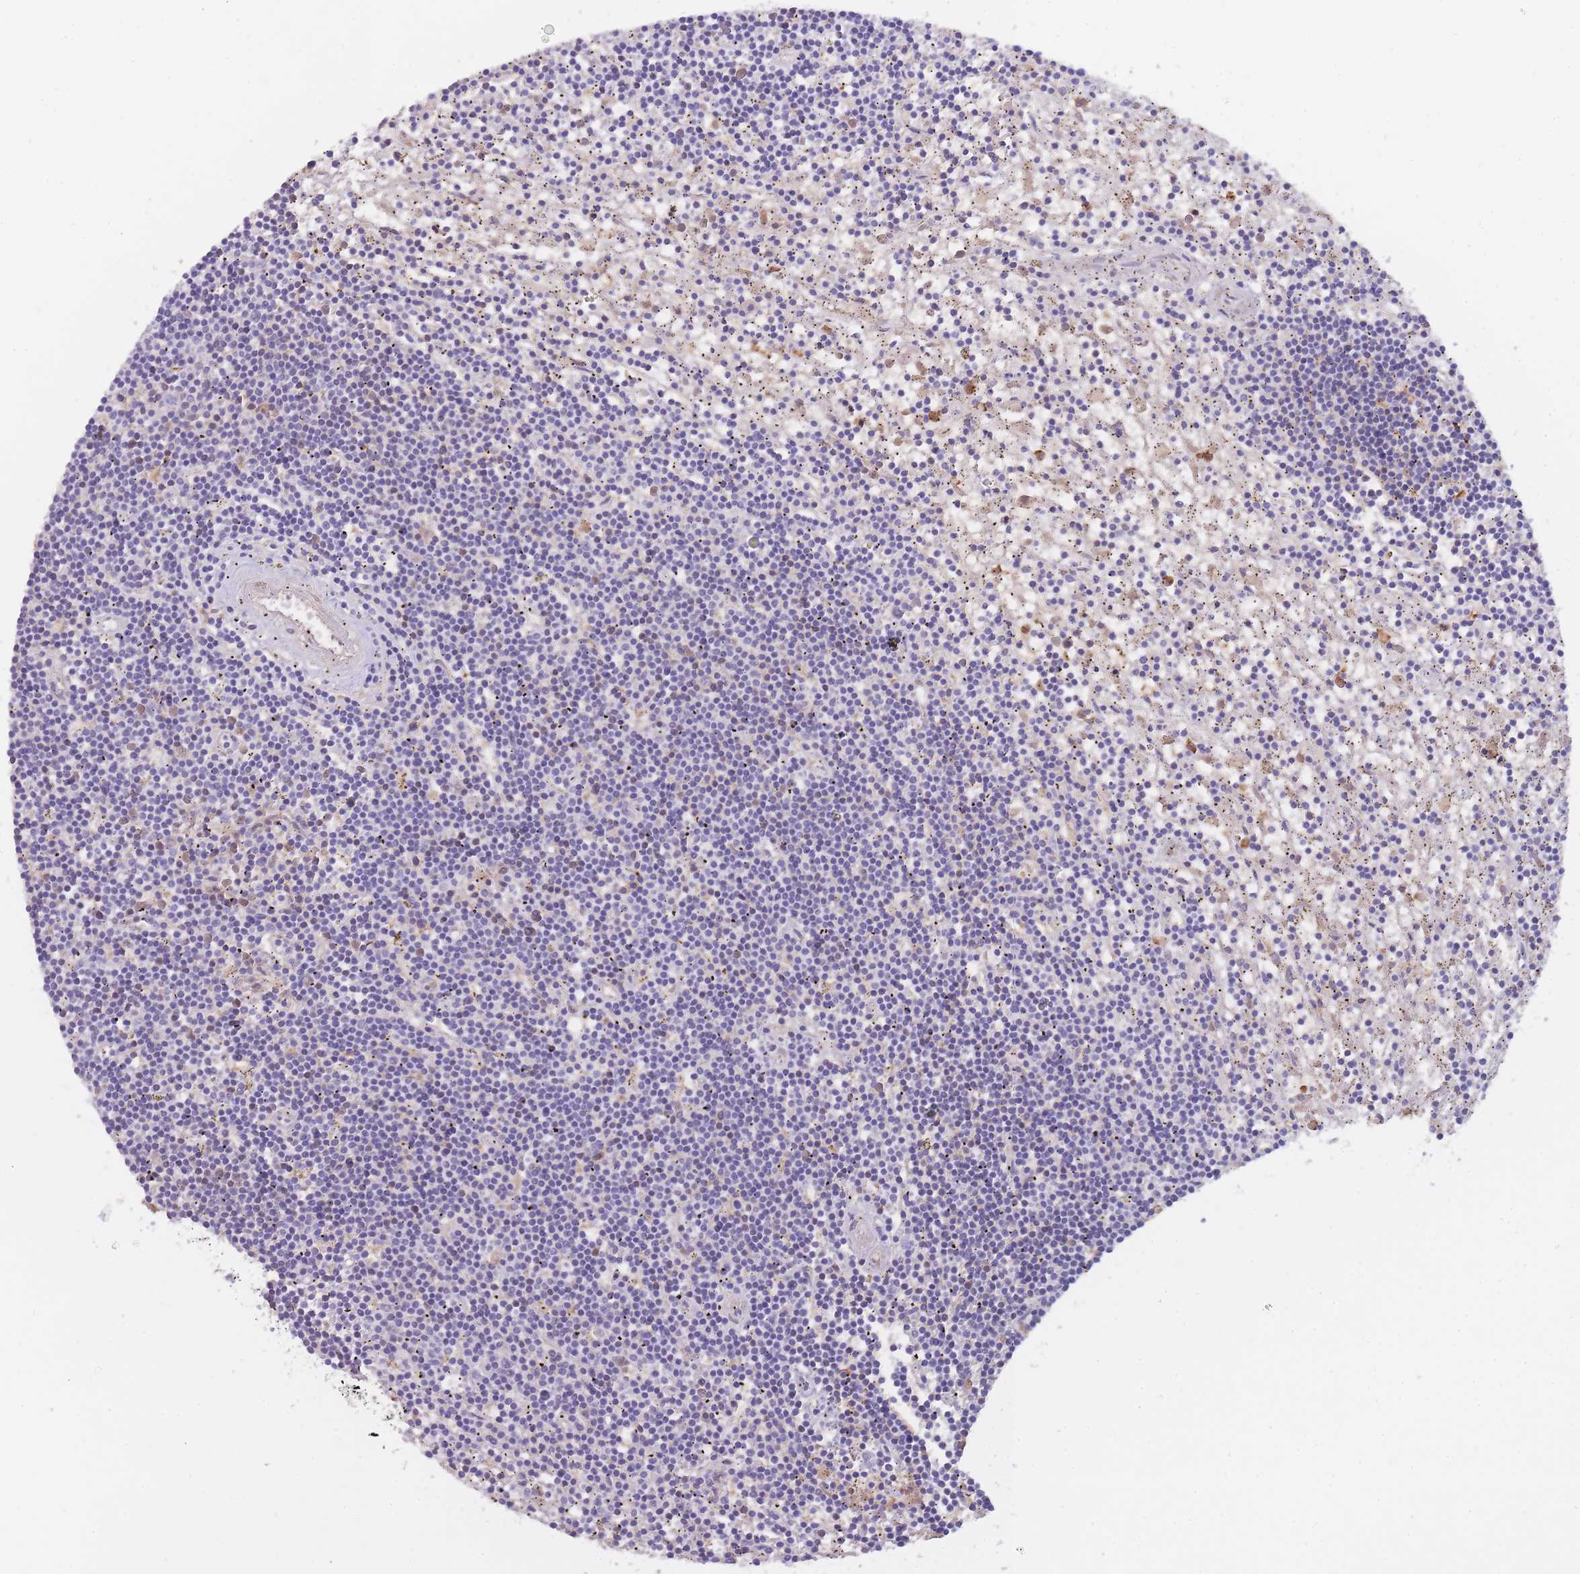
{"staining": {"intensity": "negative", "quantity": "none", "location": "none"}, "tissue": "lymphoma", "cell_type": "Tumor cells", "image_type": "cancer", "snomed": [{"axis": "morphology", "description": "Malignant lymphoma, non-Hodgkin's type, Low grade"}, {"axis": "topography", "description": "Spleen"}], "caption": "Malignant lymphoma, non-Hodgkin's type (low-grade) was stained to show a protein in brown. There is no significant staining in tumor cells. (DAB (3,3'-diaminobenzidine) IHC, high magnification).", "gene": "CR1L", "patient": {"sex": "male", "age": 76}}